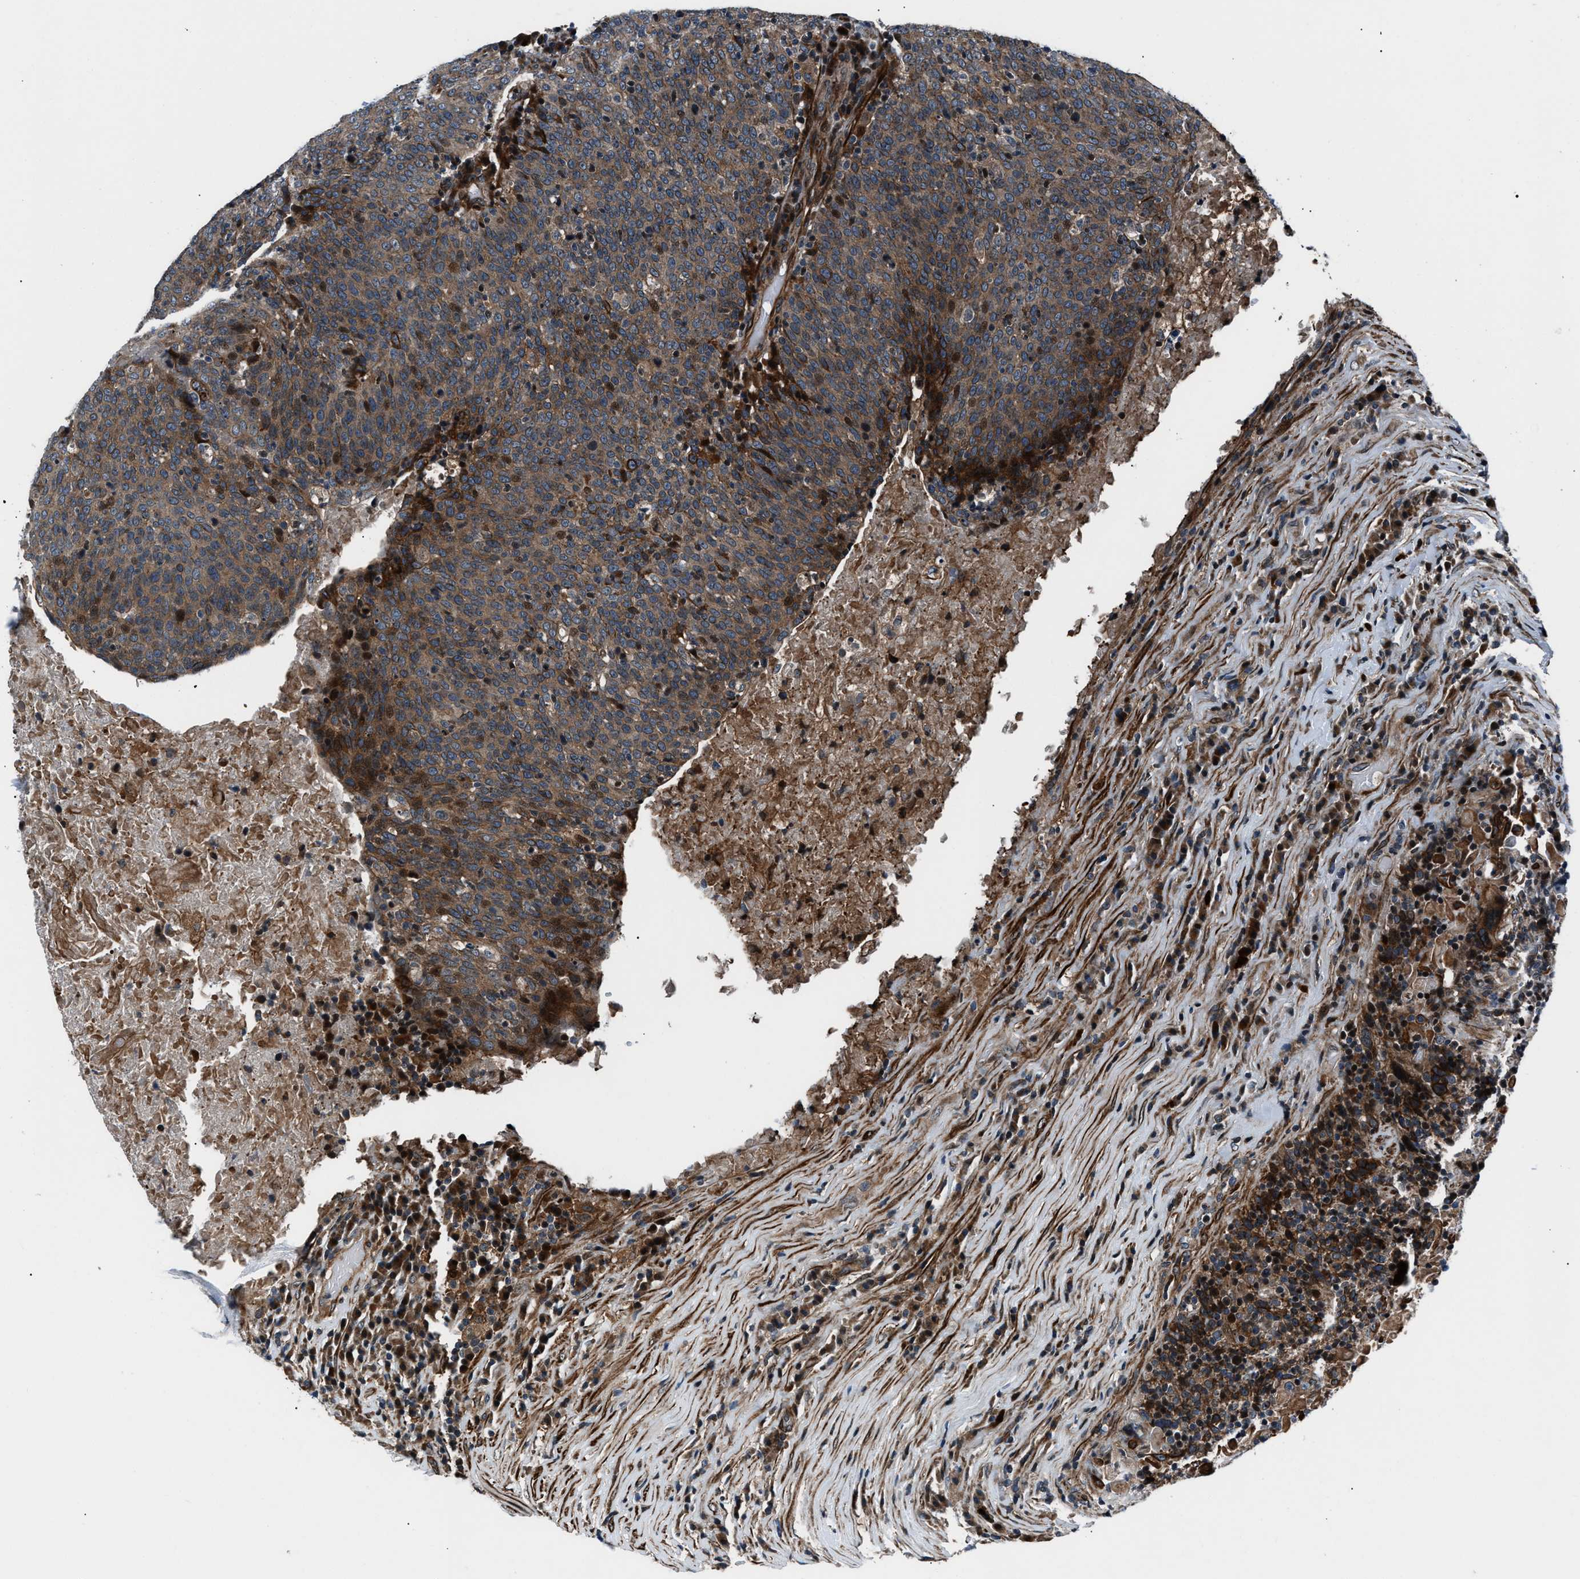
{"staining": {"intensity": "moderate", "quantity": ">75%", "location": "cytoplasmic/membranous"}, "tissue": "head and neck cancer", "cell_type": "Tumor cells", "image_type": "cancer", "snomed": [{"axis": "morphology", "description": "Squamous cell carcinoma, NOS"}, {"axis": "morphology", "description": "Squamous cell carcinoma, metastatic, NOS"}, {"axis": "topography", "description": "Lymph node"}, {"axis": "topography", "description": "Head-Neck"}], "caption": "DAB (3,3'-diaminobenzidine) immunohistochemical staining of human head and neck cancer reveals moderate cytoplasmic/membranous protein expression in approximately >75% of tumor cells.", "gene": "DYNC2I1", "patient": {"sex": "male", "age": 62}}